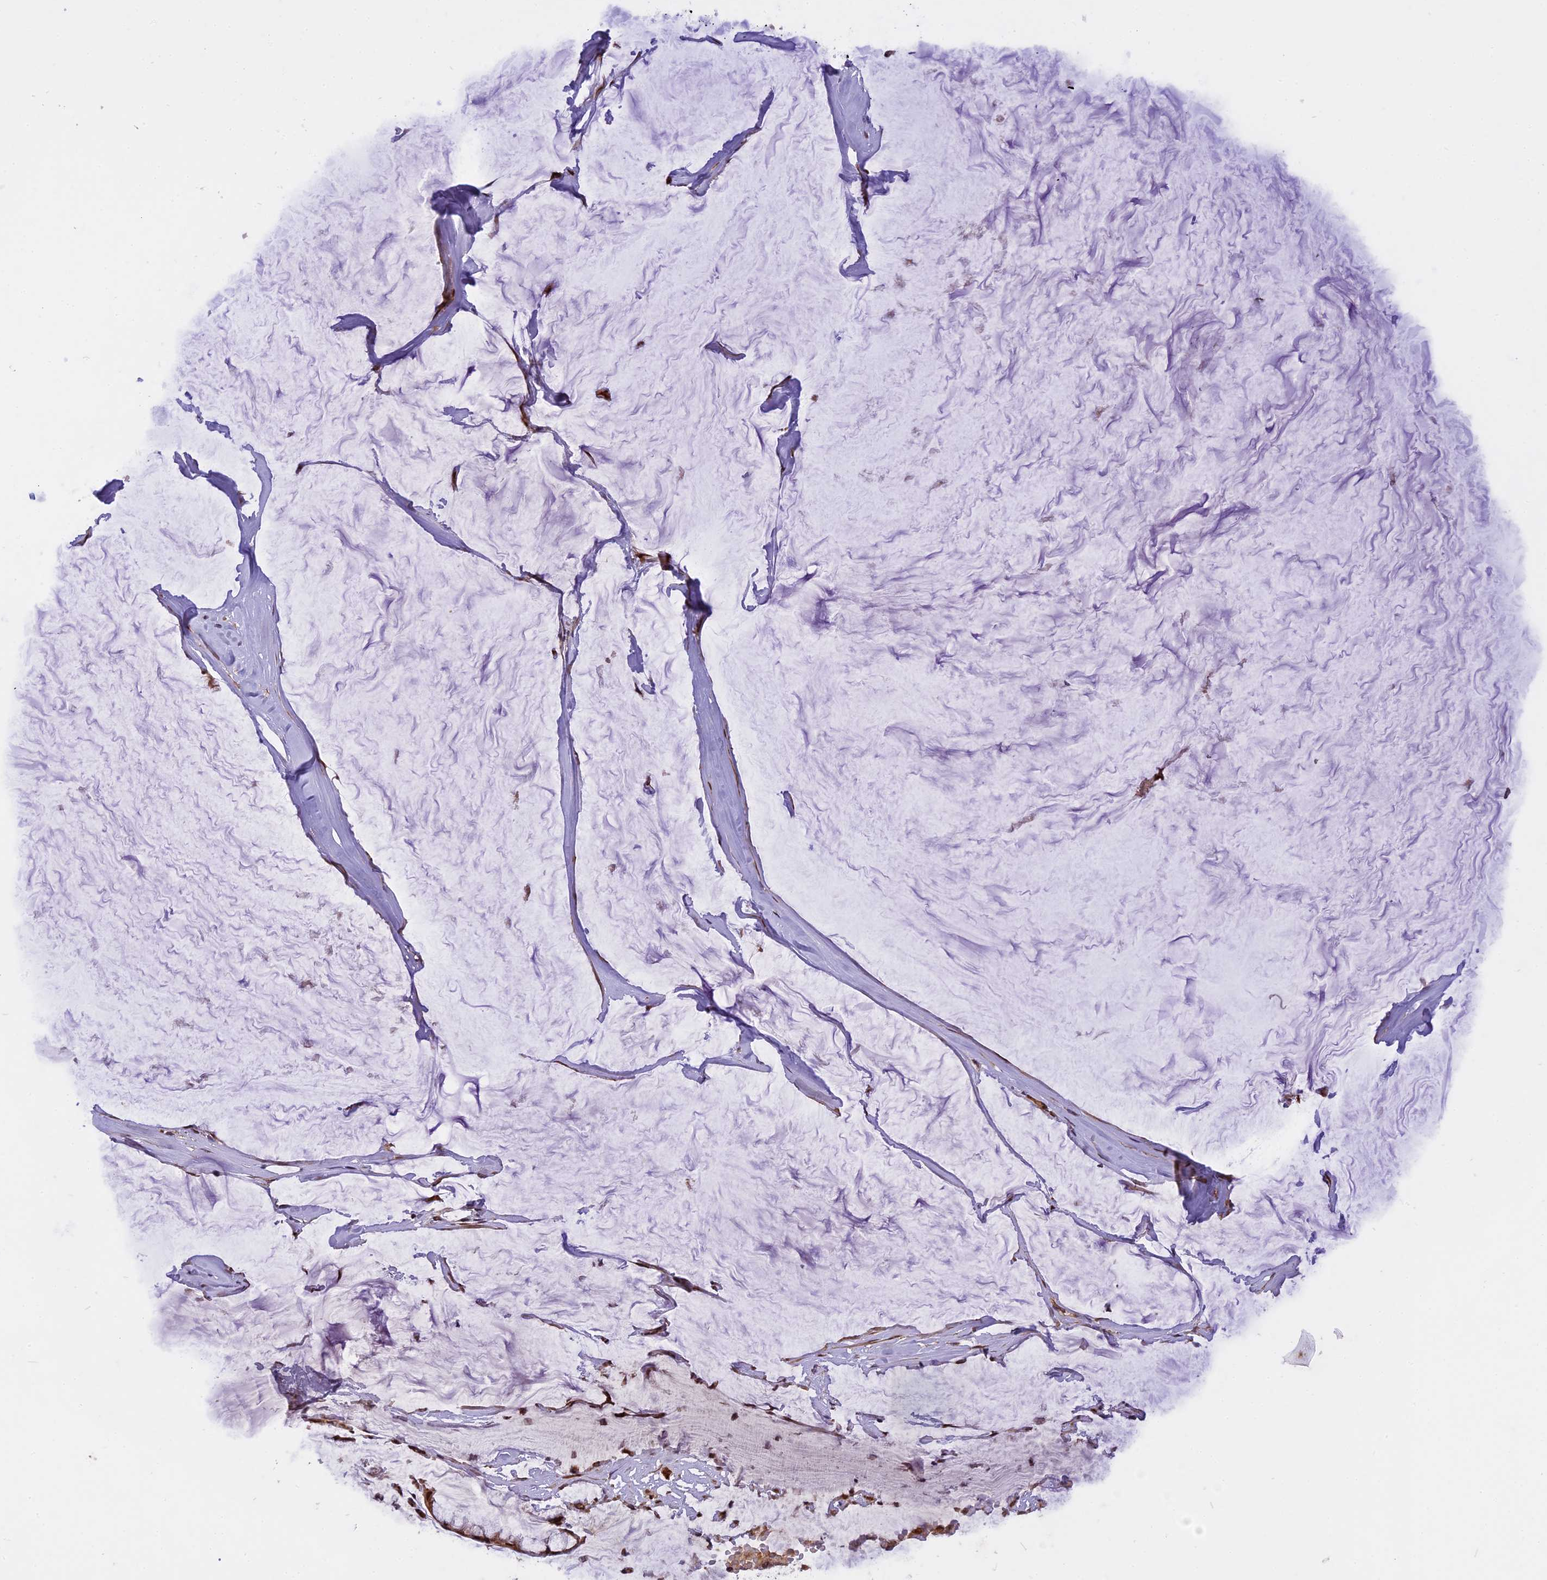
{"staining": {"intensity": "moderate", "quantity": ">75%", "location": "cytoplasmic/membranous,nuclear"}, "tissue": "ovarian cancer", "cell_type": "Tumor cells", "image_type": "cancer", "snomed": [{"axis": "morphology", "description": "Cystadenocarcinoma, mucinous, NOS"}, {"axis": "topography", "description": "Ovary"}], "caption": "A high-resolution histopathology image shows immunohistochemistry (IHC) staining of mucinous cystadenocarcinoma (ovarian), which displays moderate cytoplasmic/membranous and nuclear positivity in about >75% of tumor cells.", "gene": "MICALL1", "patient": {"sex": "female", "age": 39}}